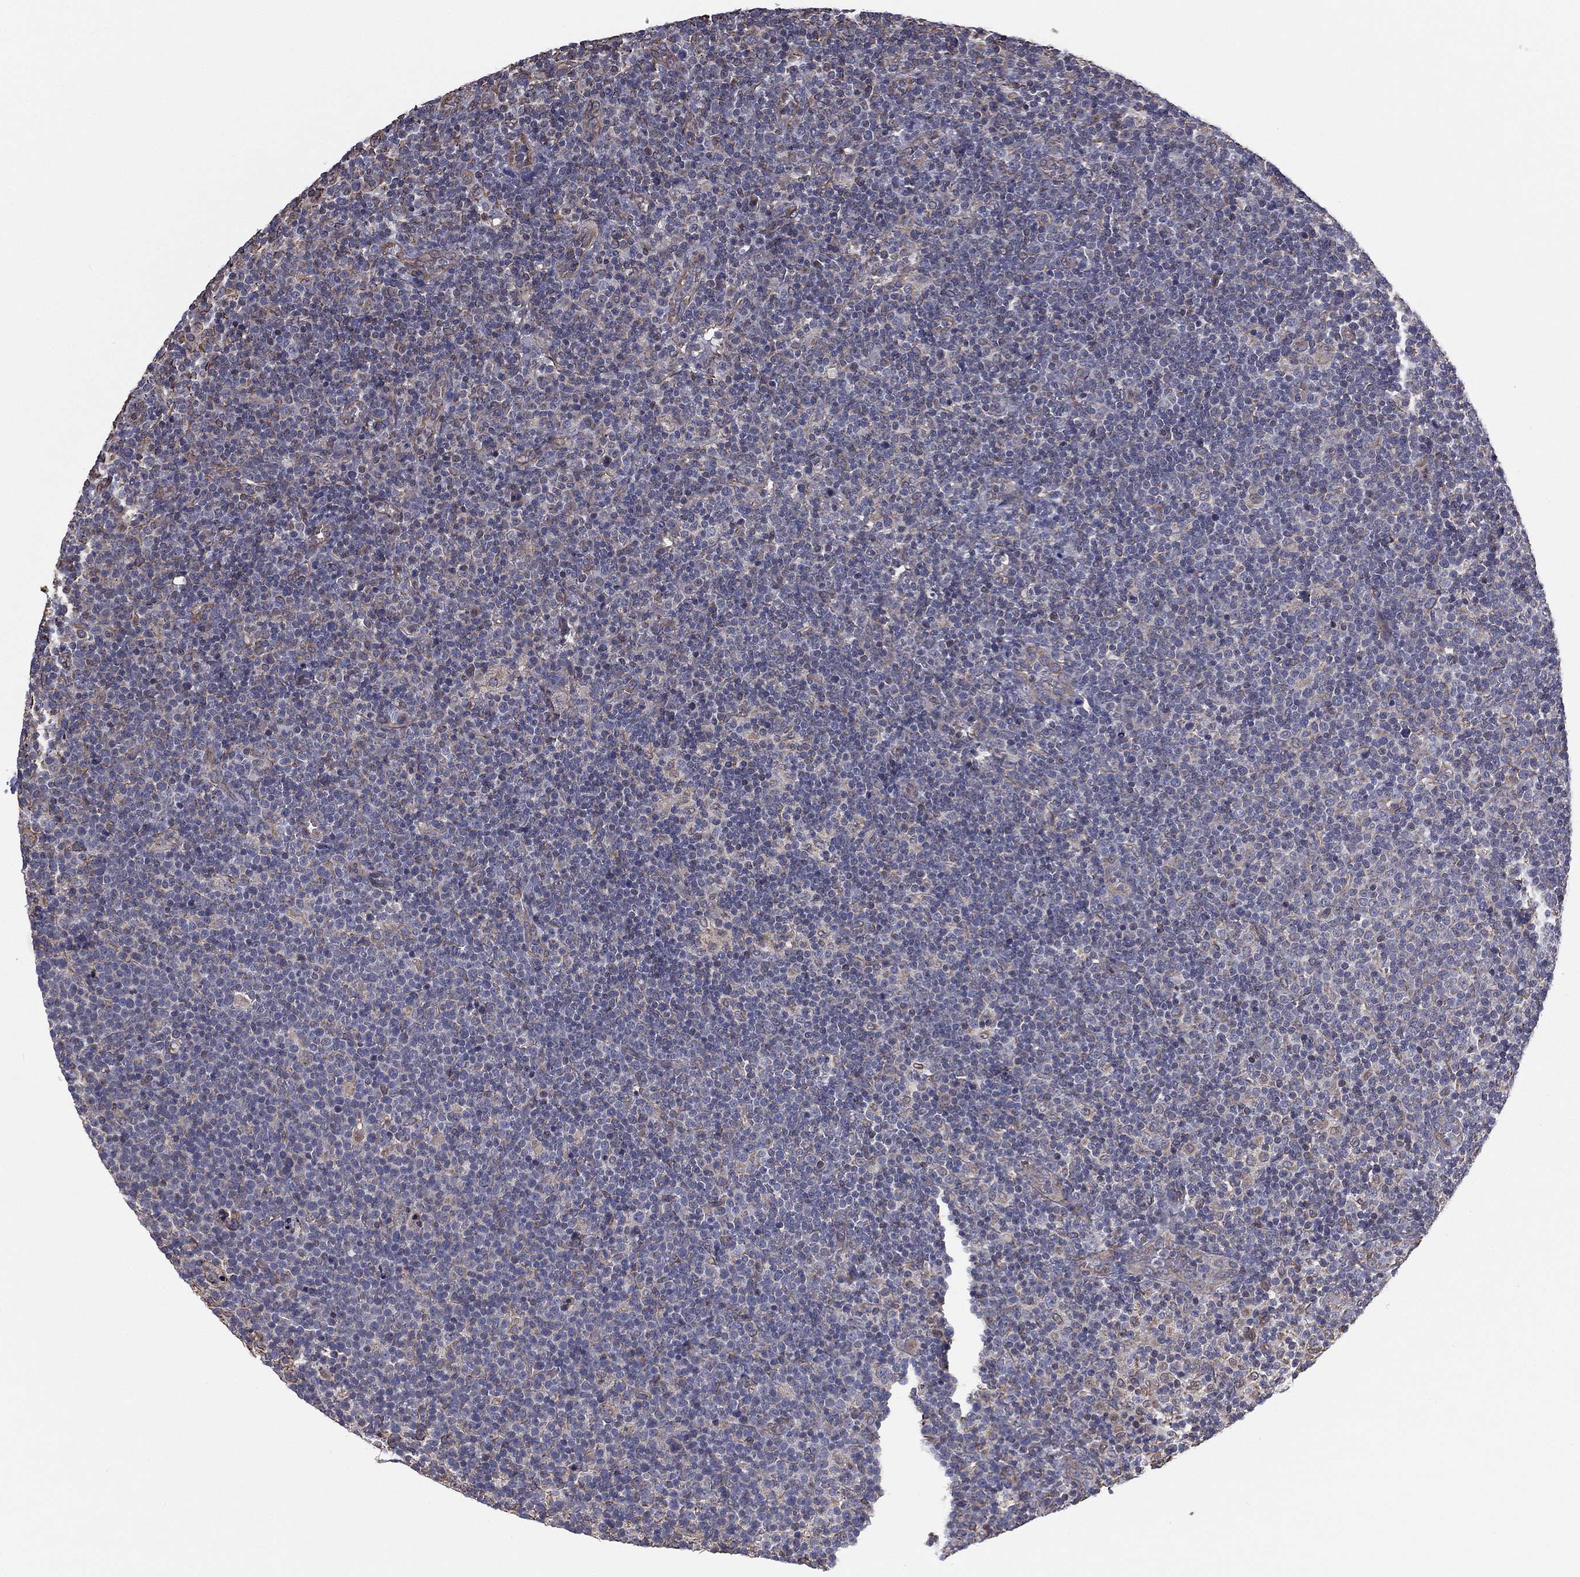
{"staining": {"intensity": "negative", "quantity": "none", "location": "none"}, "tissue": "lymphoma", "cell_type": "Tumor cells", "image_type": "cancer", "snomed": [{"axis": "morphology", "description": "Malignant lymphoma, non-Hodgkin's type, High grade"}, {"axis": "topography", "description": "Lymph node"}], "caption": "Tumor cells show no significant protein positivity in malignant lymphoma, non-Hodgkin's type (high-grade).", "gene": "SCUBE1", "patient": {"sex": "male", "age": 61}}